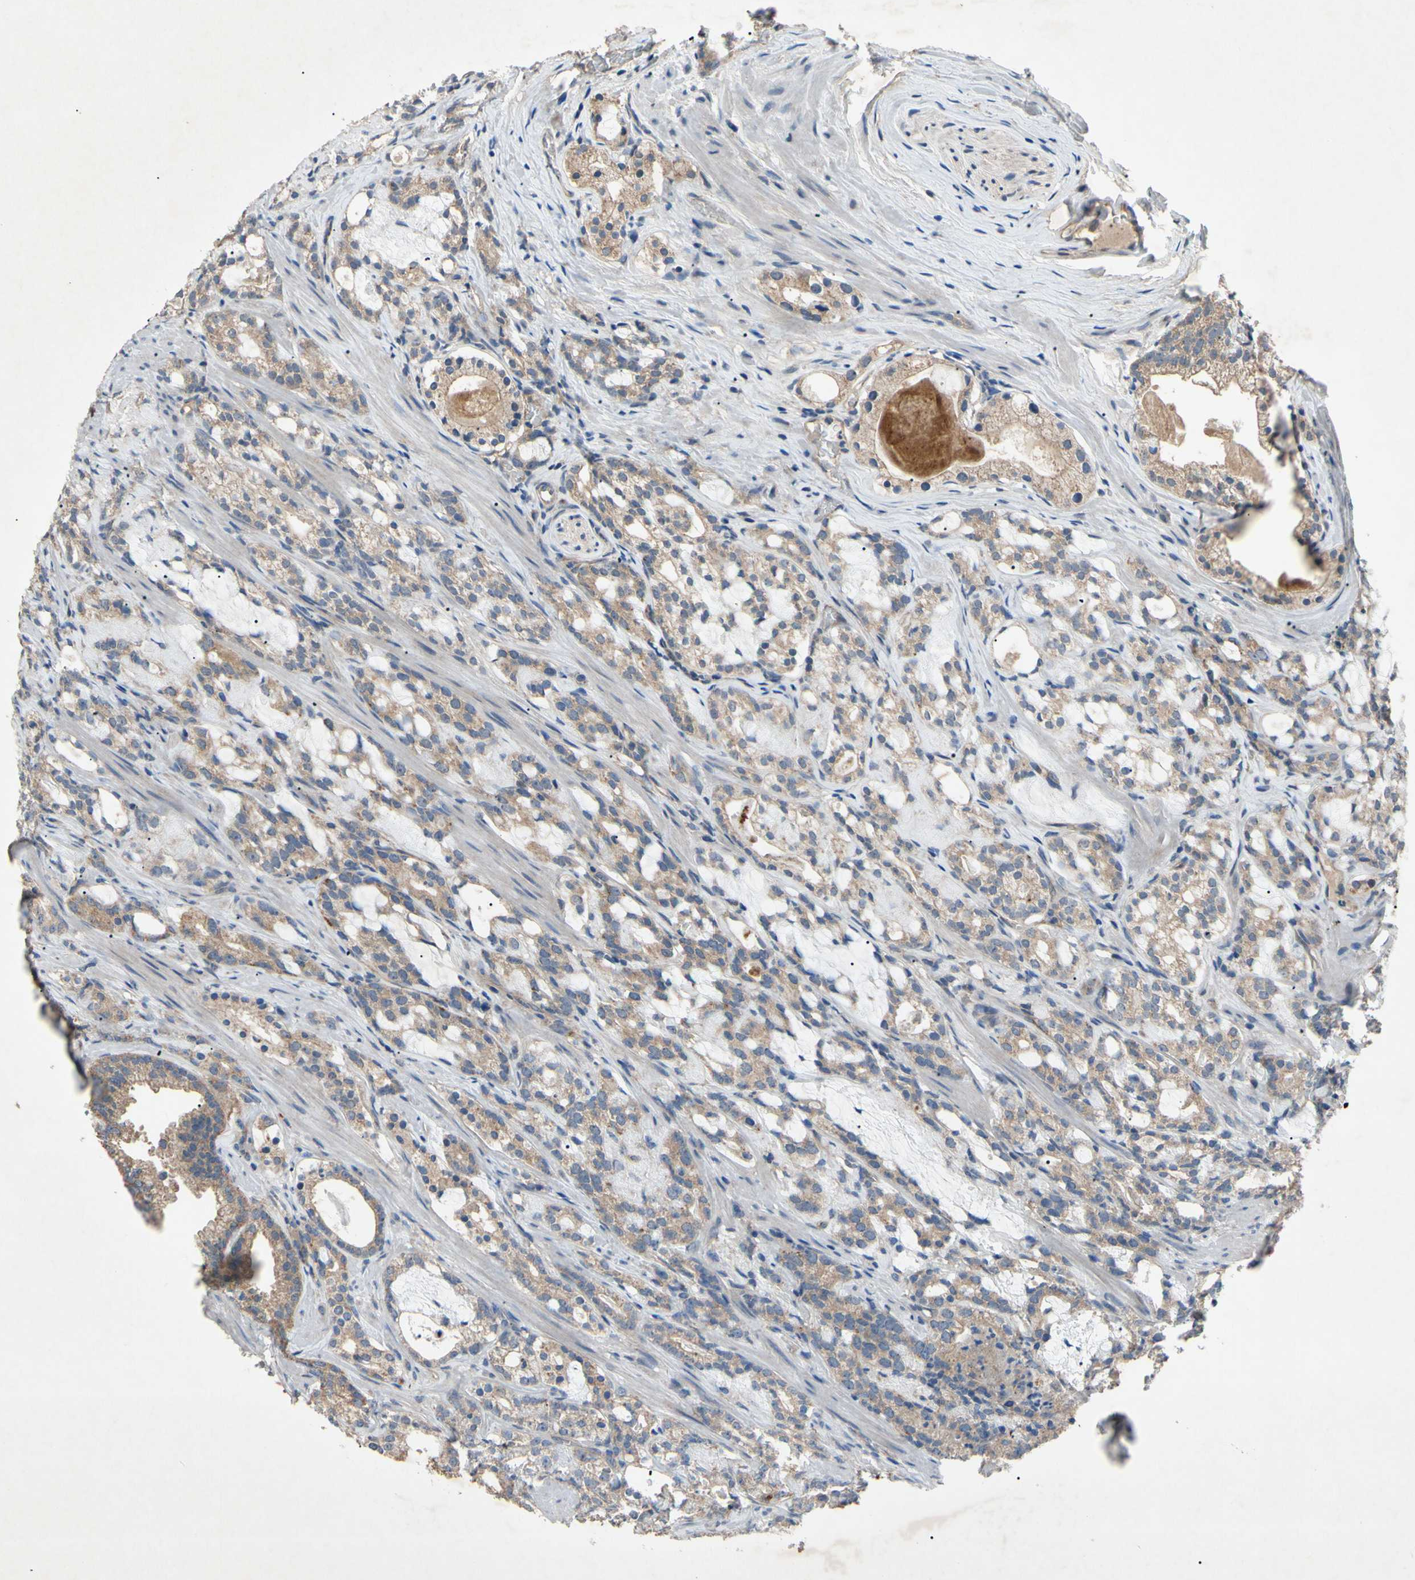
{"staining": {"intensity": "moderate", "quantity": ">75%", "location": "cytoplasmic/membranous"}, "tissue": "prostate cancer", "cell_type": "Tumor cells", "image_type": "cancer", "snomed": [{"axis": "morphology", "description": "Adenocarcinoma, Low grade"}, {"axis": "topography", "description": "Prostate"}], "caption": "Brown immunohistochemical staining in prostate adenocarcinoma (low-grade) demonstrates moderate cytoplasmic/membranous positivity in approximately >75% of tumor cells. (Stains: DAB in brown, nuclei in blue, Microscopy: brightfield microscopy at high magnification).", "gene": "HILPDA", "patient": {"sex": "male", "age": 59}}